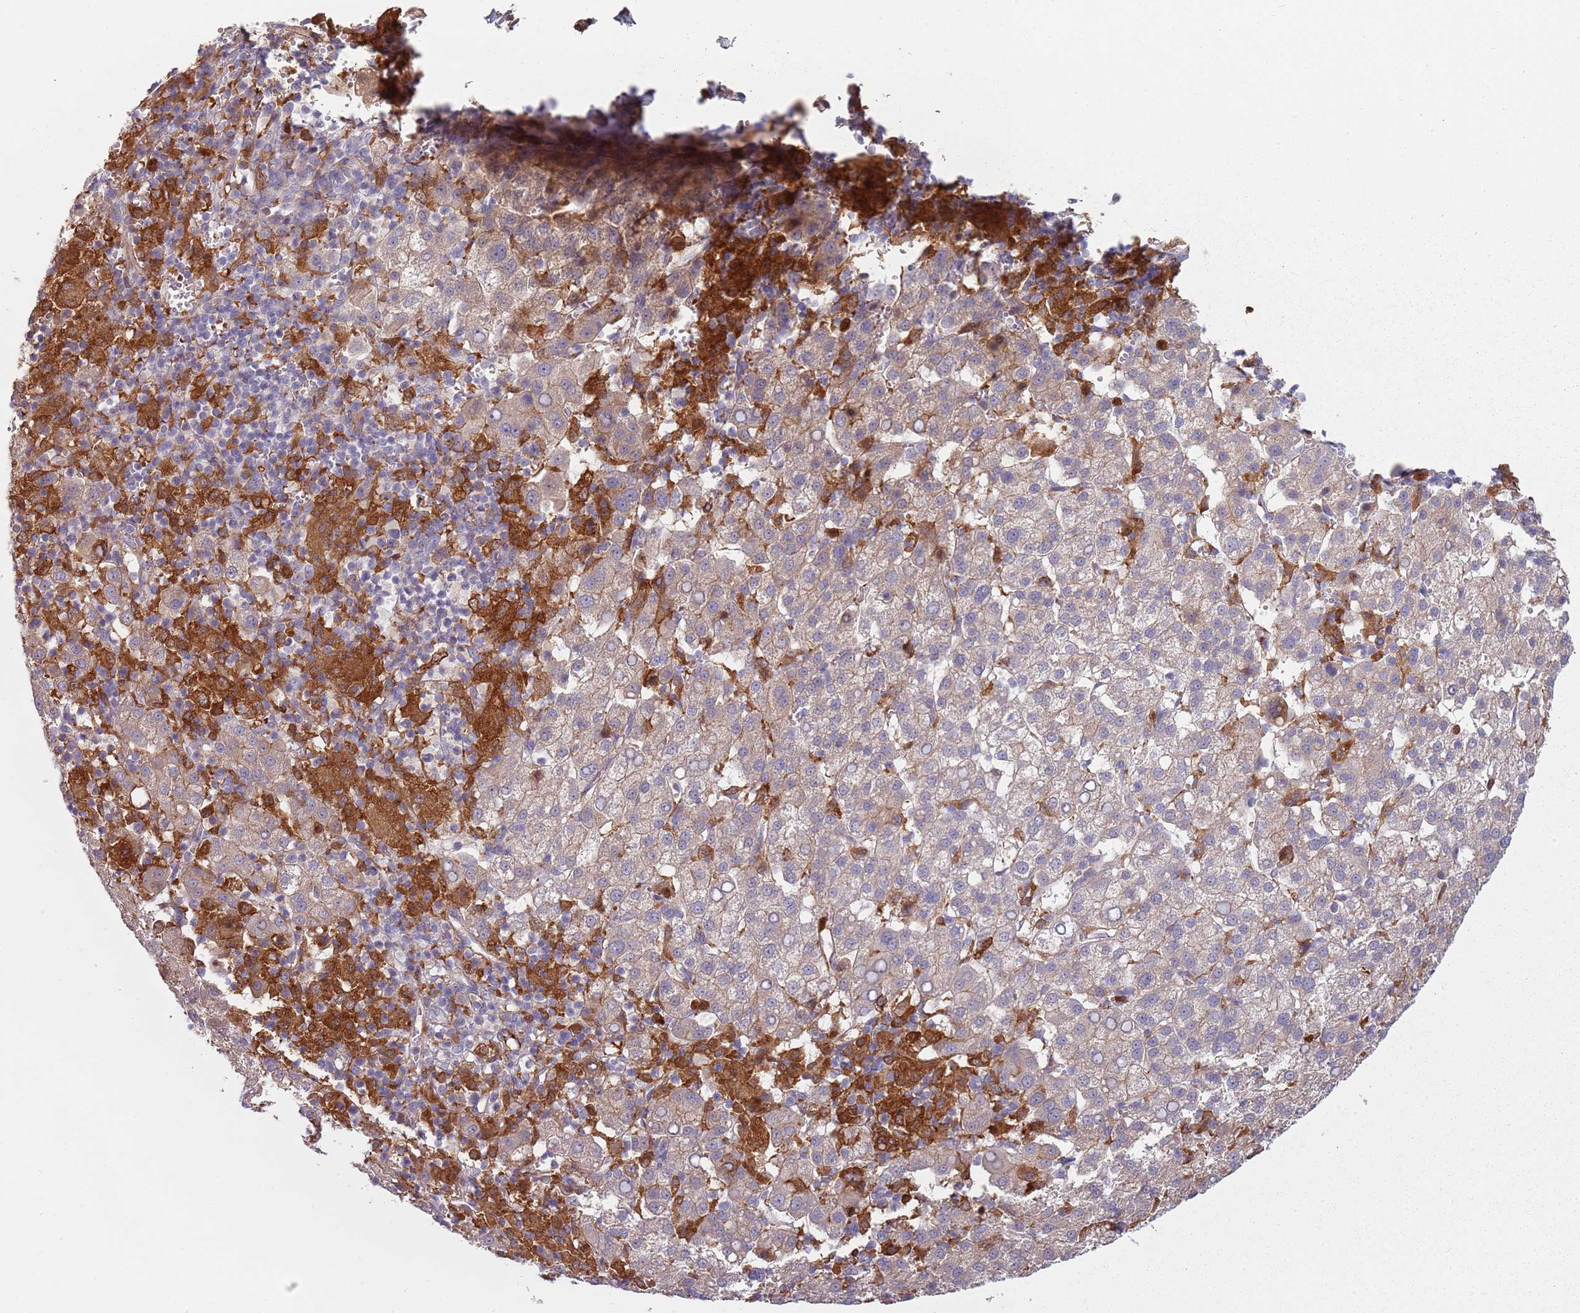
{"staining": {"intensity": "negative", "quantity": "none", "location": "none"}, "tissue": "liver cancer", "cell_type": "Tumor cells", "image_type": "cancer", "snomed": [{"axis": "morphology", "description": "Carcinoma, Hepatocellular, NOS"}, {"axis": "topography", "description": "Liver"}], "caption": "Micrograph shows no significant protein positivity in tumor cells of liver cancer (hepatocellular carcinoma).", "gene": "NADK", "patient": {"sex": "female", "age": 58}}